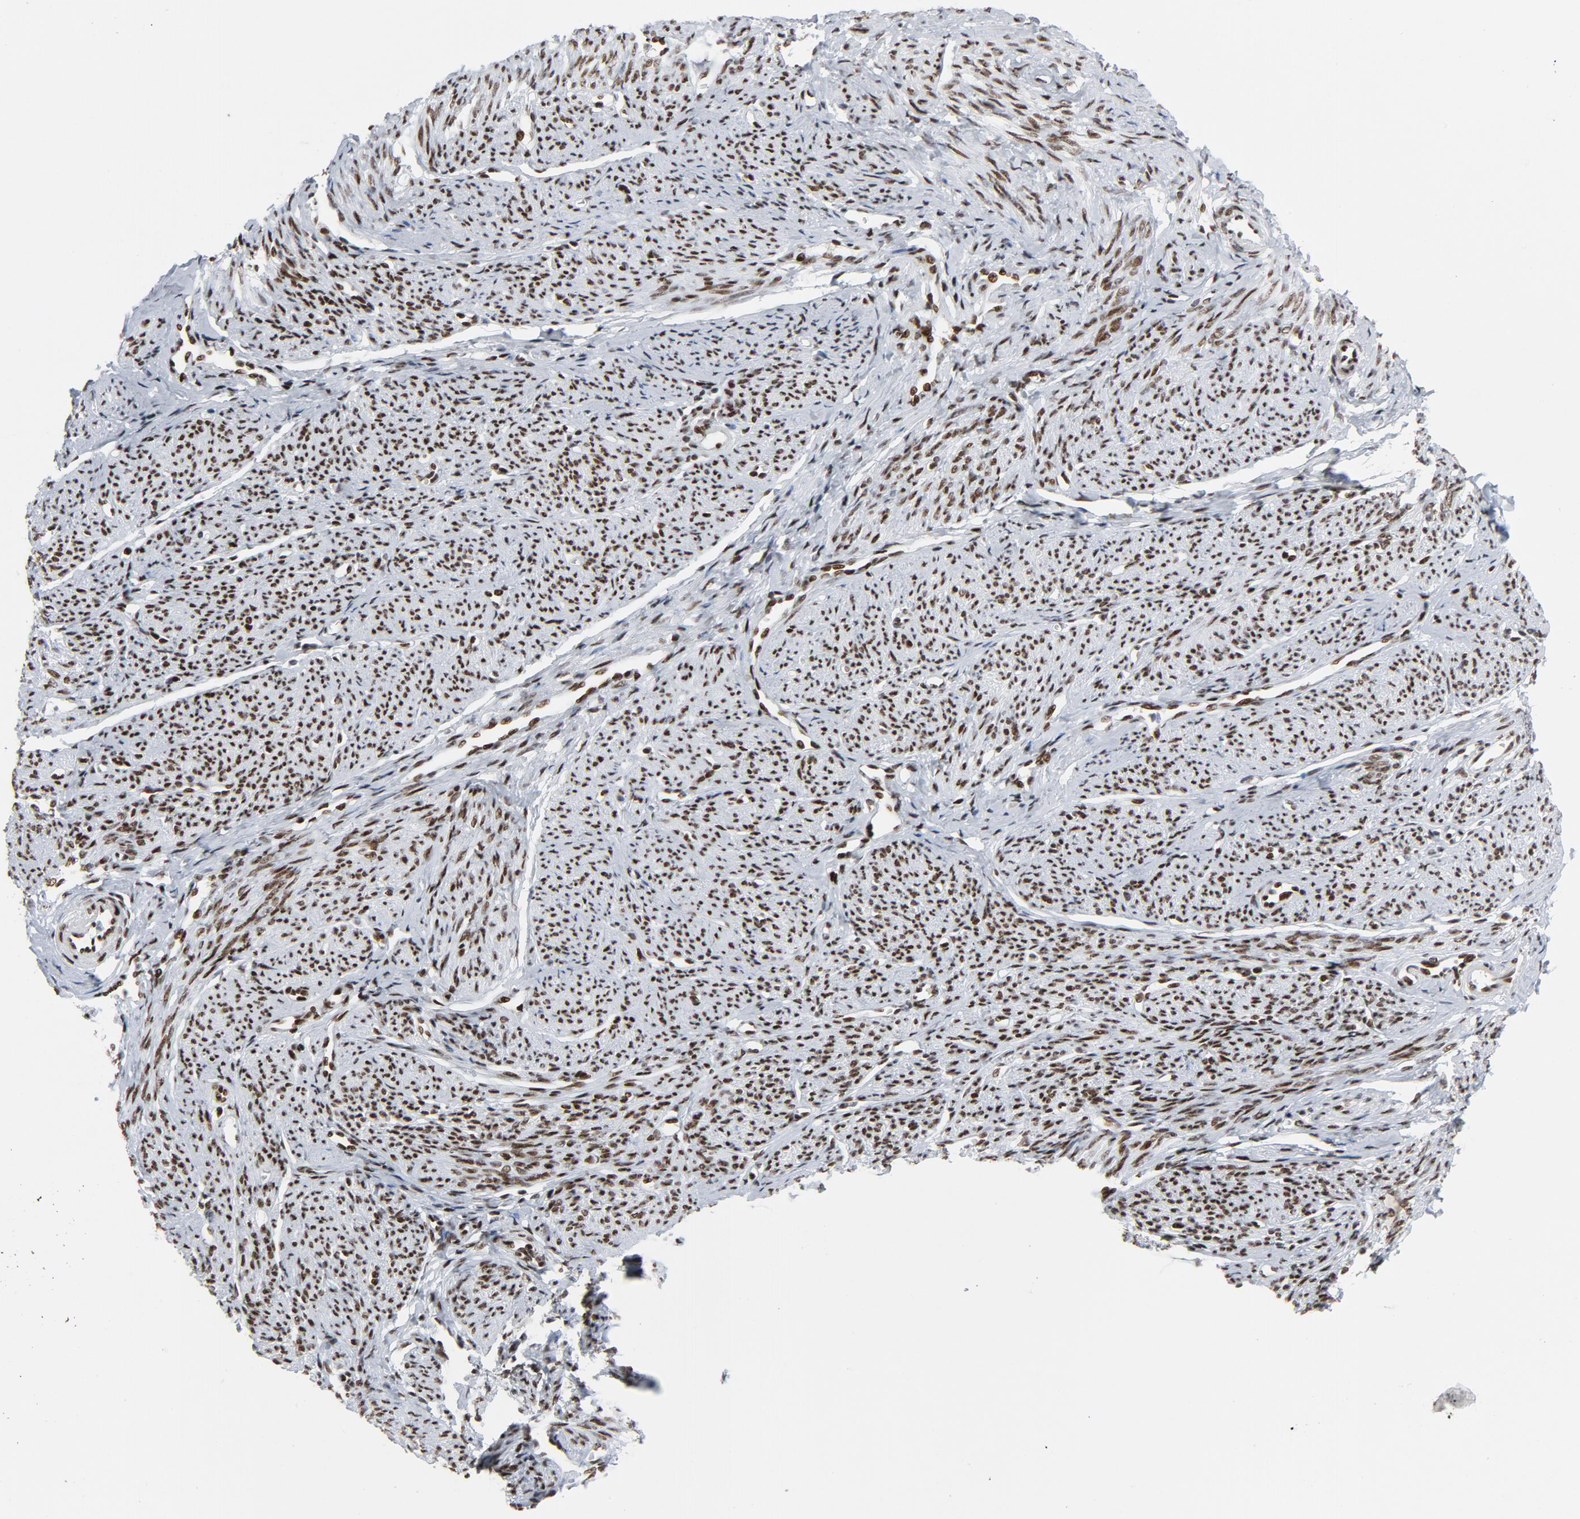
{"staining": {"intensity": "strong", "quantity": ">75%", "location": "nuclear"}, "tissue": "smooth muscle", "cell_type": "Smooth muscle cells", "image_type": "normal", "snomed": [{"axis": "morphology", "description": "Normal tissue, NOS"}, {"axis": "topography", "description": "Smooth muscle"}], "caption": "Smooth muscle stained with a protein marker exhibits strong staining in smooth muscle cells.", "gene": "HSF1", "patient": {"sex": "female", "age": 65}}